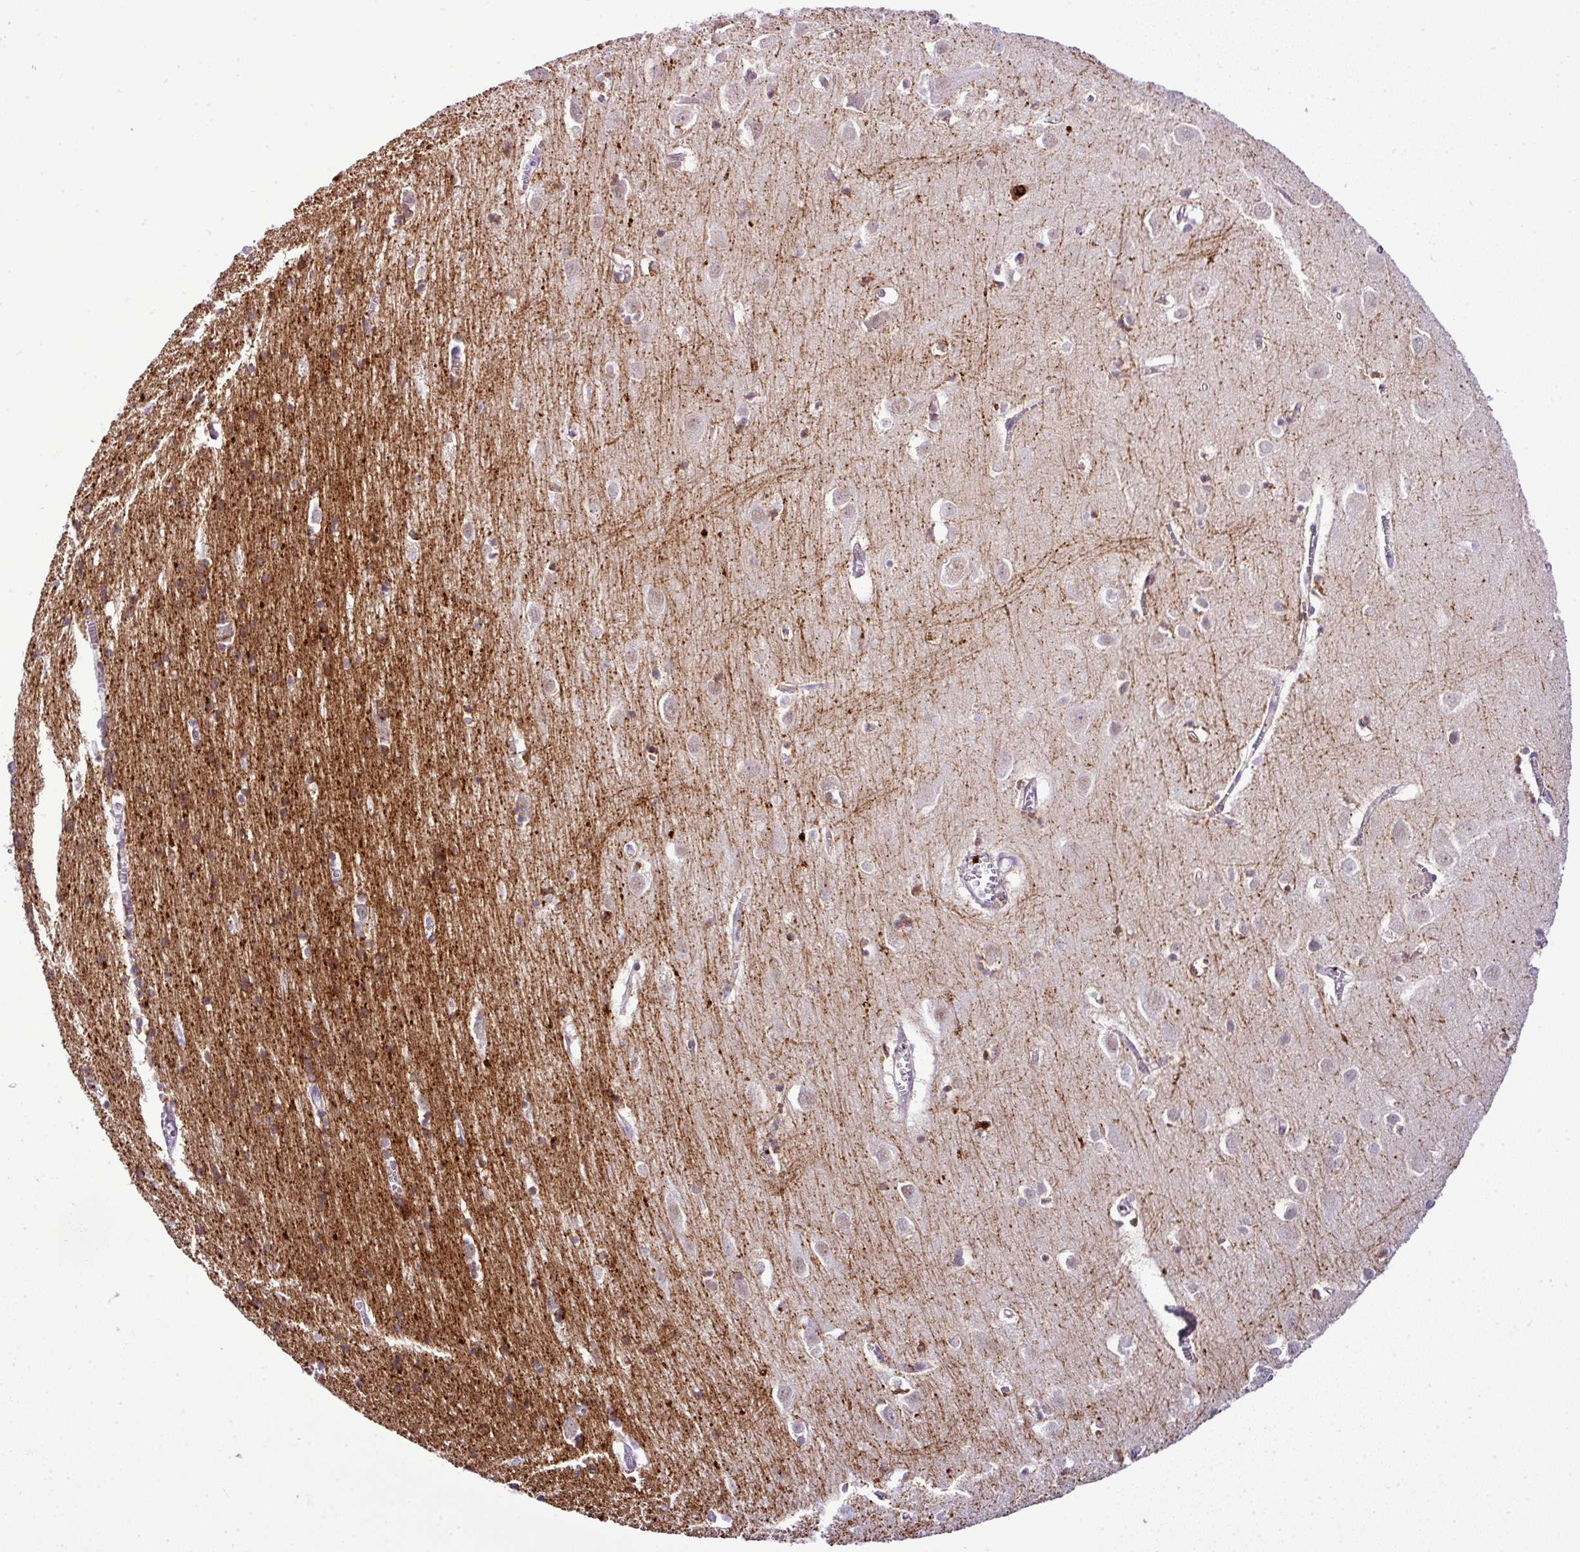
{"staining": {"intensity": "negative", "quantity": "none", "location": "none"}, "tissue": "cerebral cortex", "cell_type": "Endothelial cells", "image_type": "normal", "snomed": [{"axis": "morphology", "description": "Normal tissue, NOS"}, {"axis": "topography", "description": "Cerebral cortex"}], "caption": "Image shows no significant protein positivity in endothelial cells of unremarkable cerebral cortex.", "gene": "CMTM5", "patient": {"sex": "male", "age": 70}}